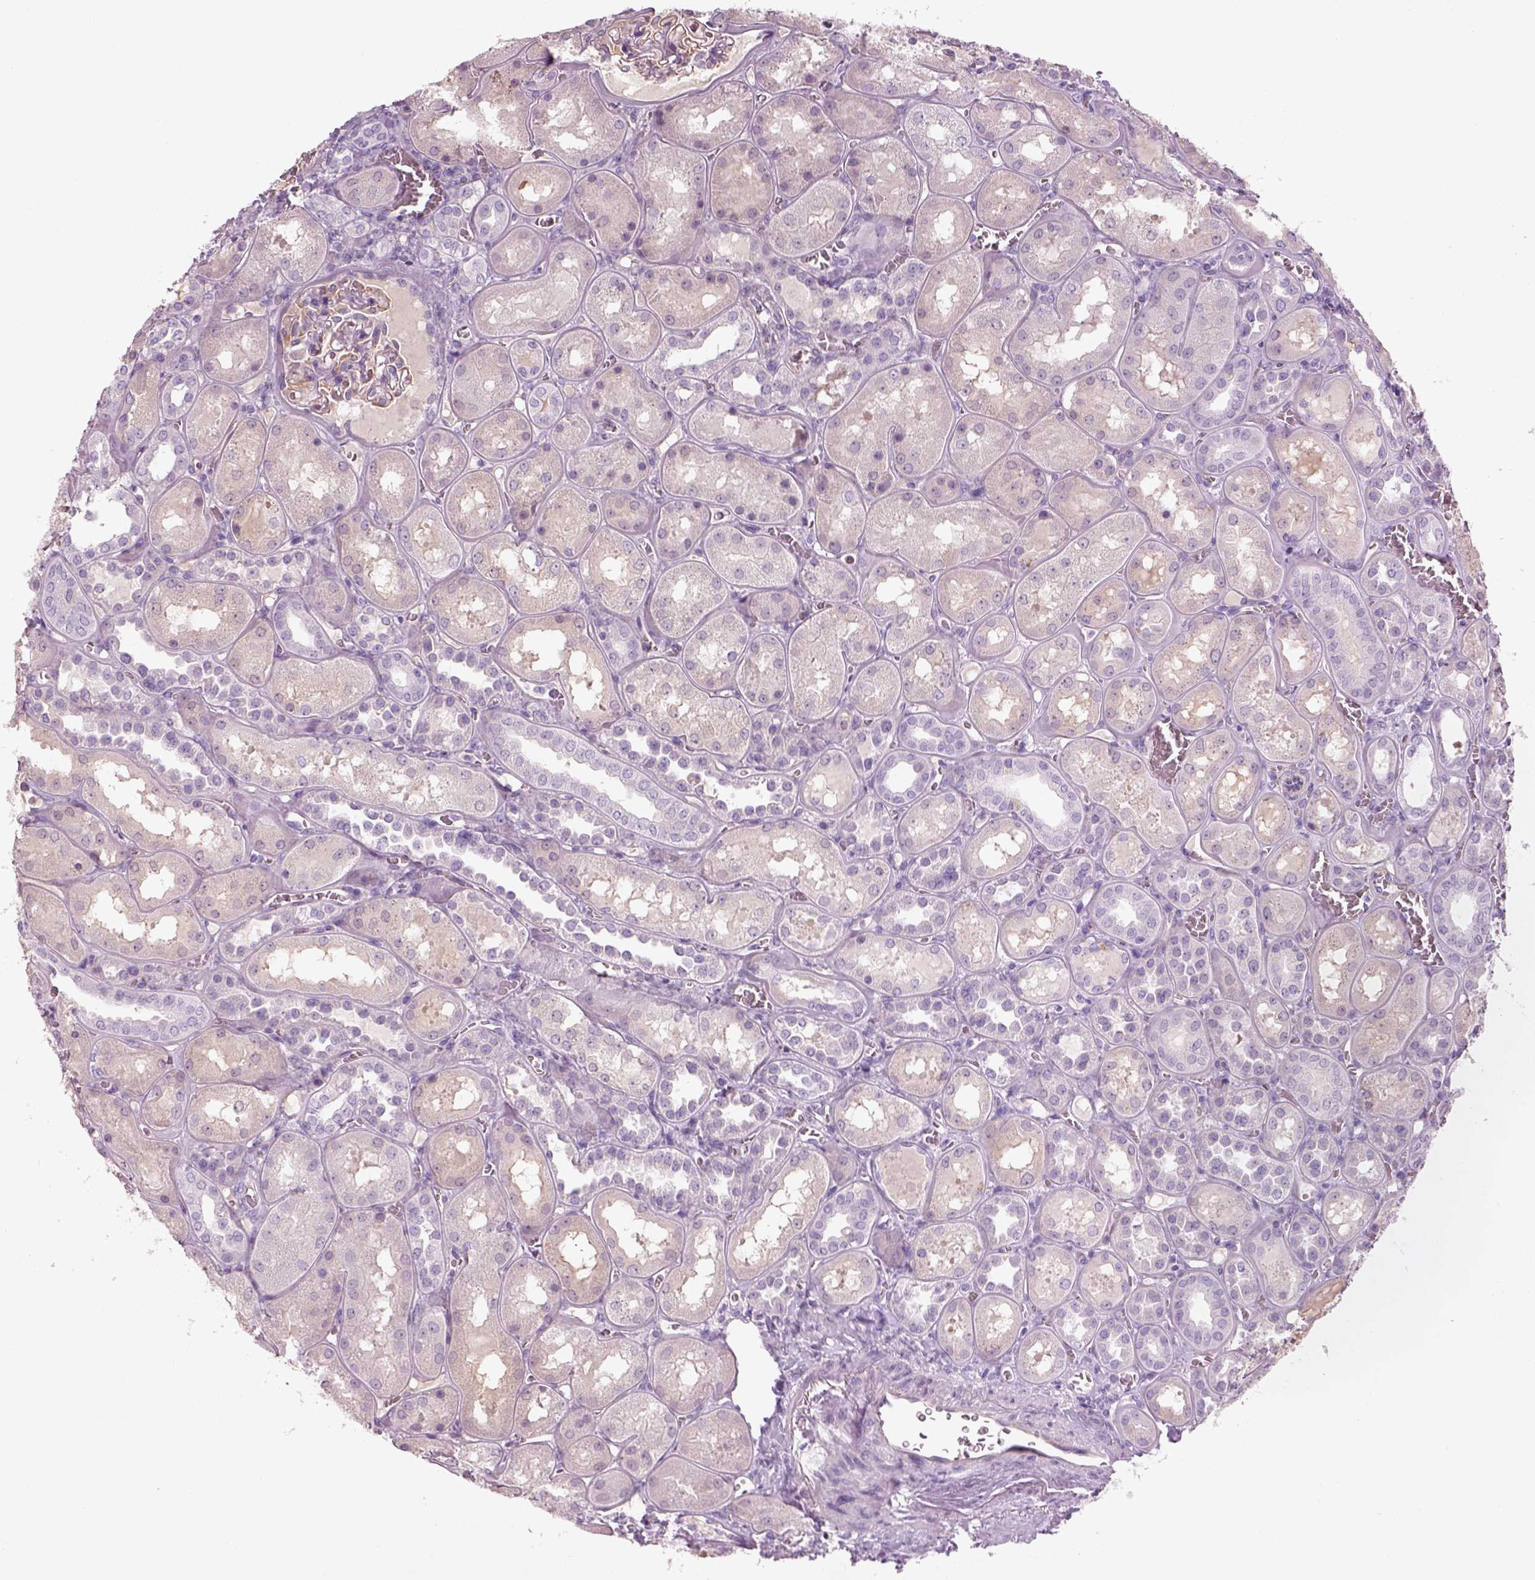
{"staining": {"intensity": "moderate", "quantity": "<25%", "location": "cytoplasmic/membranous"}, "tissue": "kidney", "cell_type": "Cells in glomeruli", "image_type": "normal", "snomed": [{"axis": "morphology", "description": "Normal tissue, NOS"}, {"axis": "topography", "description": "Kidney"}], "caption": "Immunohistochemical staining of benign human kidney exhibits low levels of moderate cytoplasmic/membranous staining in approximately <25% of cells in glomeruli. Nuclei are stained in blue.", "gene": "GAS2L2", "patient": {"sex": "male", "age": 73}}